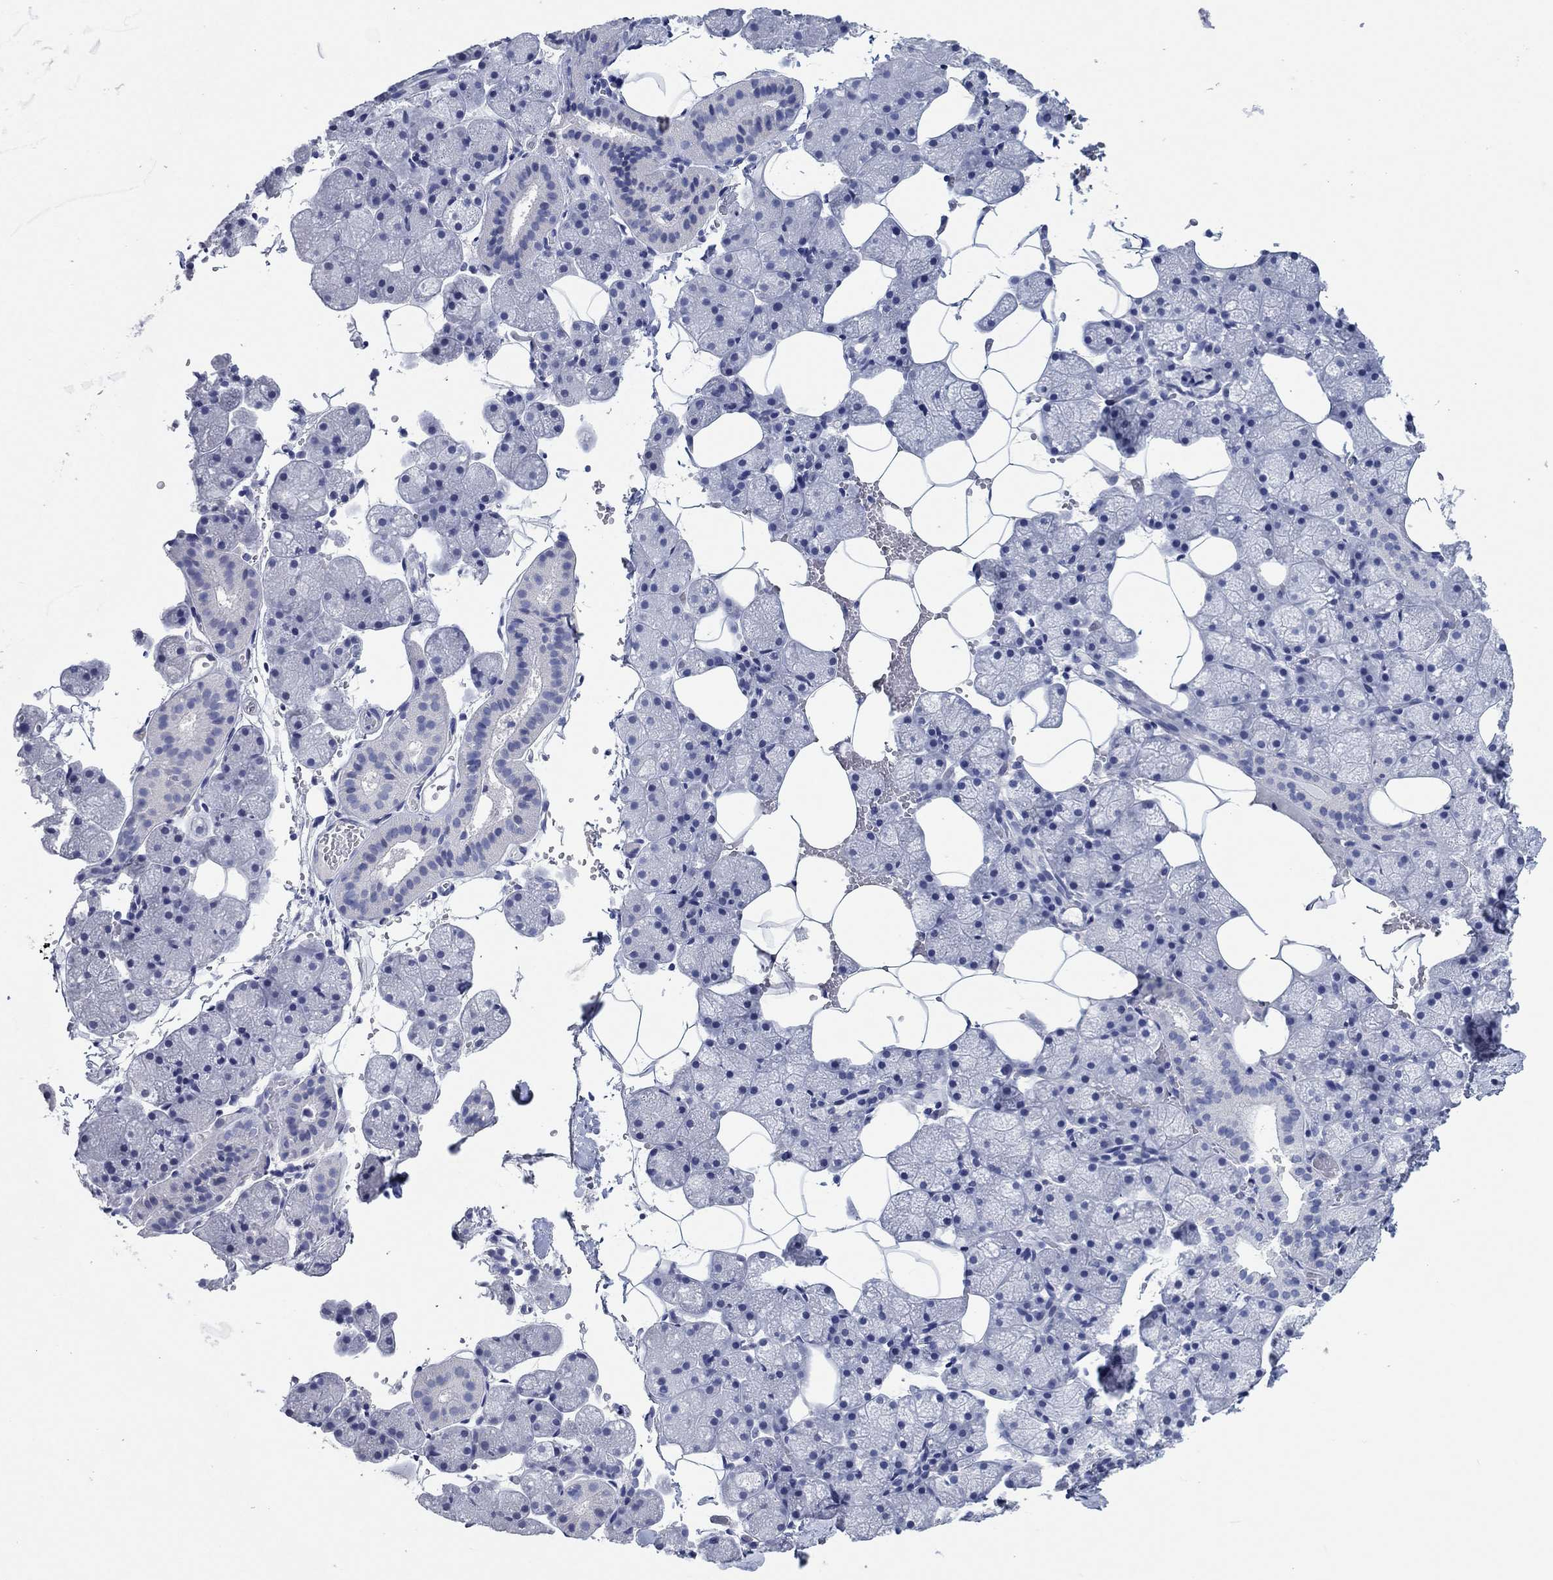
{"staining": {"intensity": "negative", "quantity": "none", "location": "none"}, "tissue": "salivary gland", "cell_type": "Glandular cells", "image_type": "normal", "snomed": [{"axis": "morphology", "description": "Normal tissue, NOS"}, {"axis": "topography", "description": "Salivary gland"}], "caption": "Immunohistochemistry (IHC) histopathology image of unremarkable salivary gland: salivary gland stained with DAB (3,3'-diaminobenzidine) reveals no significant protein positivity in glandular cells.", "gene": "POU5F1", "patient": {"sex": "male", "age": 38}}